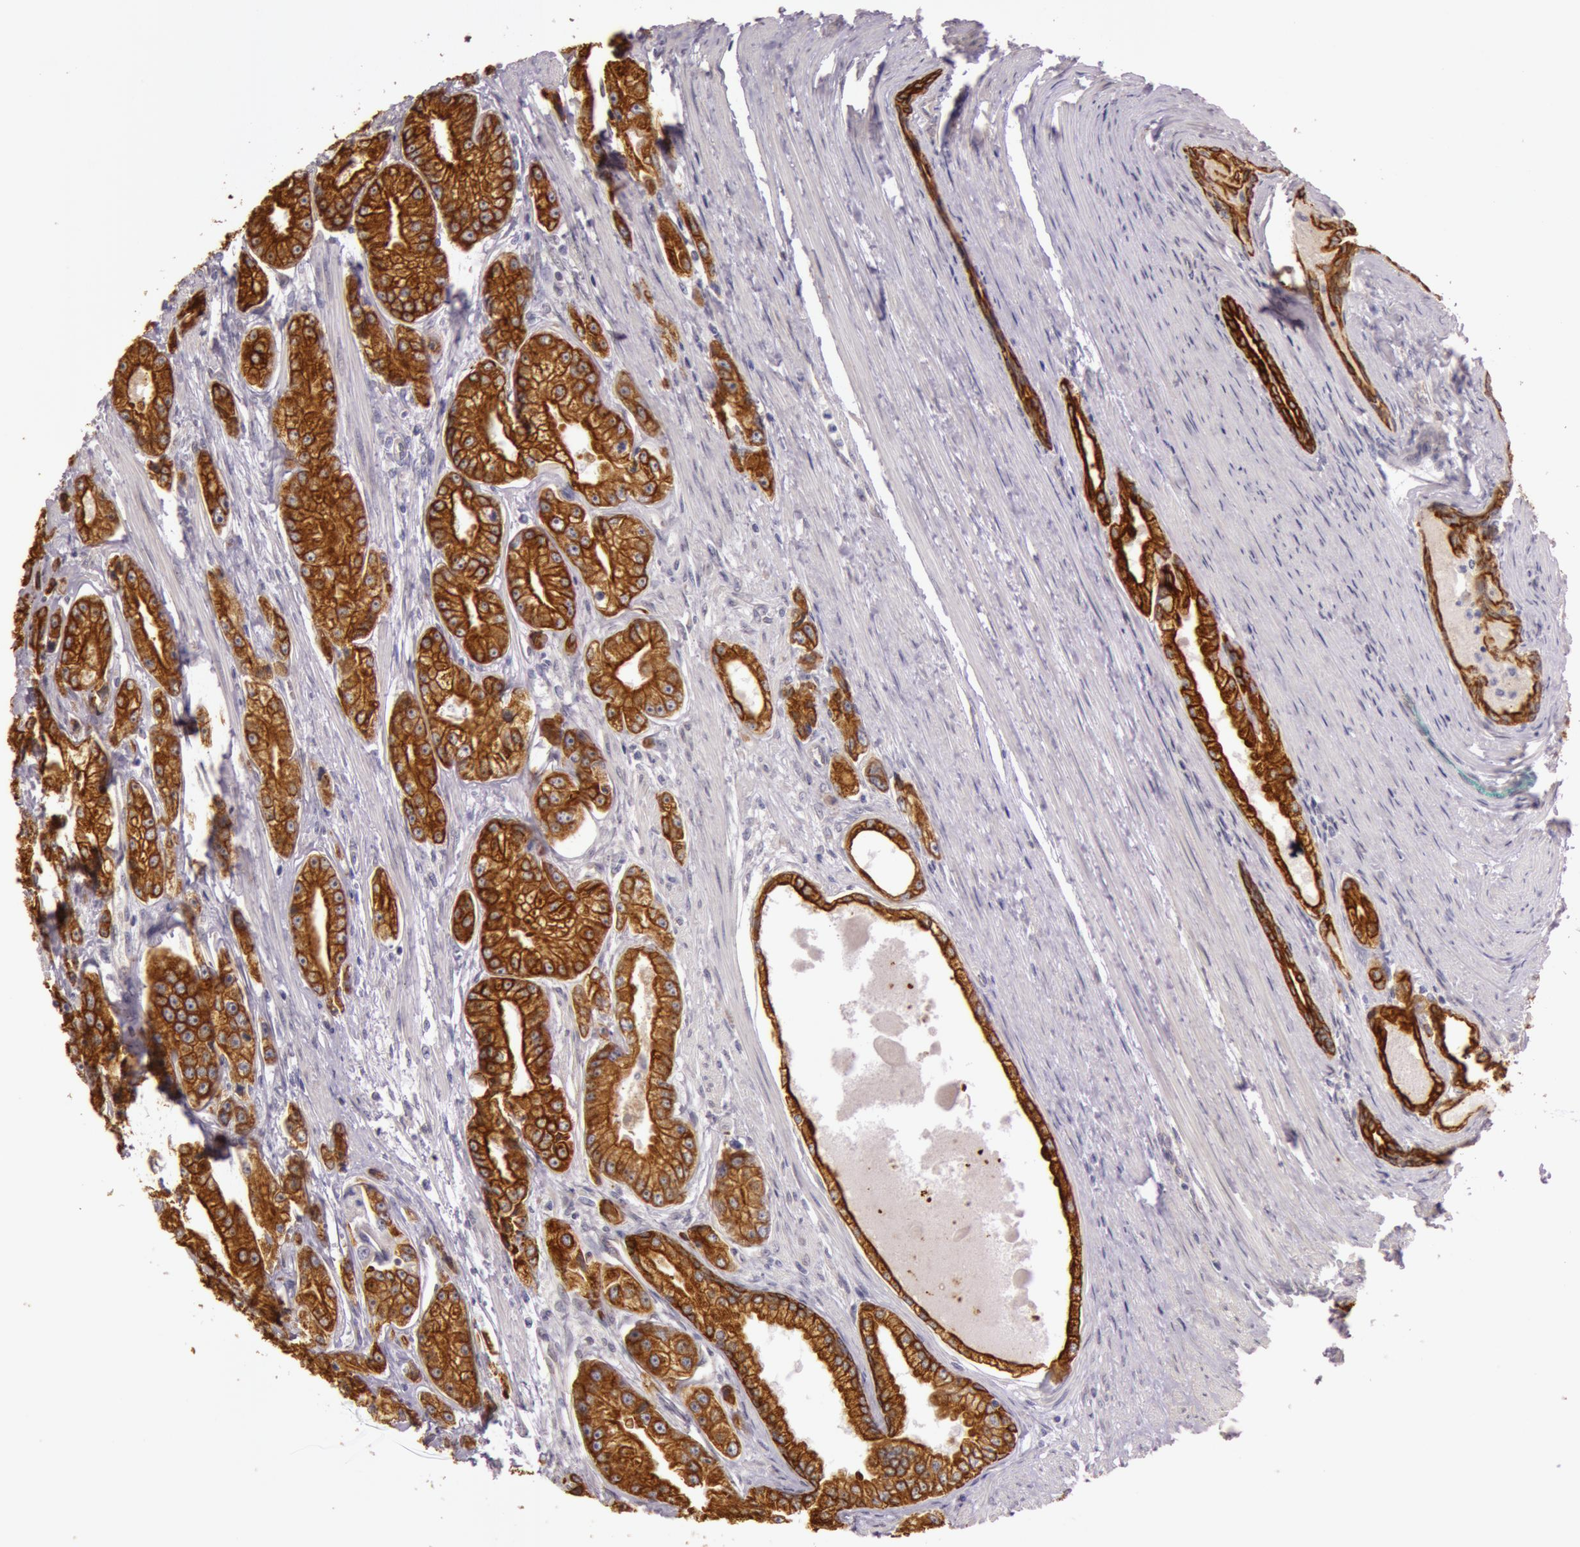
{"staining": {"intensity": "strong", "quantity": ">75%", "location": "cytoplasmic/membranous"}, "tissue": "prostate cancer", "cell_type": "Tumor cells", "image_type": "cancer", "snomed": [{"axis": "morphology", "description": "Adenocarcinoma, Medium grade"}, {"axis": "topography", "description": "Prostate"}], "caption": "High-magnification brightfield microscopy of medium-grade adenocarcinoma (prostate) stained with DAB (3,3'-diaminobenzidine) (brown) and counterstained with hematoxylin (blue). tumor cells exhibit strong cytoplasmic/membranous positivity is seen in about>75% of cells. (Stains: DAB in brown, nuclei in blue, Microscopy: brightfield microscopy at high magnification).", "gene": "KRT18", "patient": {"sex": "male", "age": 72}}